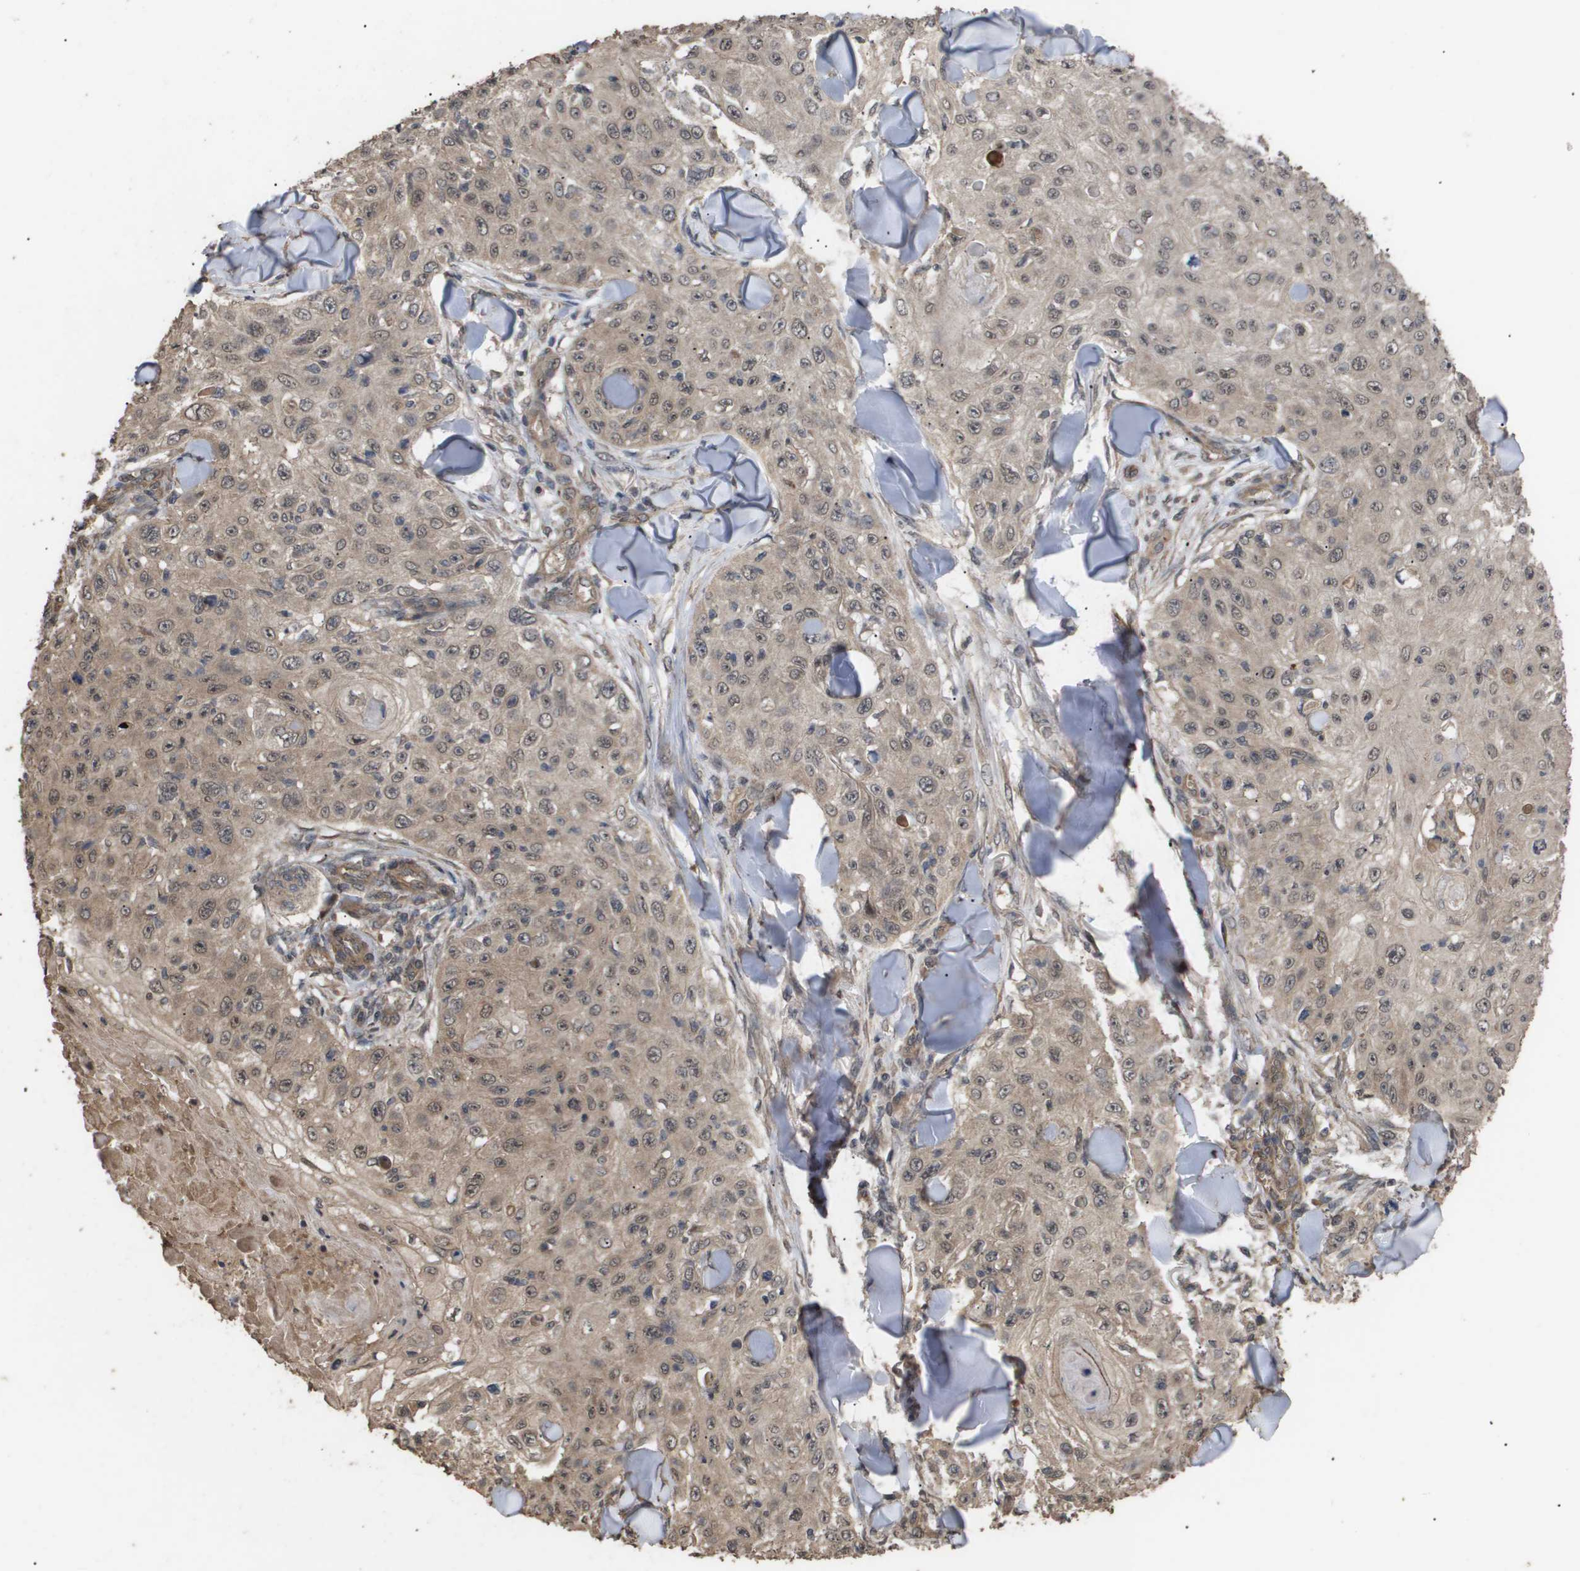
{"staining": {"intensity": "moderate", "quantity": ">75%", "location": "cytoplasmic/membranous"}, "tissue": "skin cancer", "cell_type": "Tumor cells", "image_type": "cancer", "snomed": [{"axis": "morphology", "description": "Squamous cell carcinoma, NOS"}, {"axis": "topography", "description": "Skin"}], "caption": "Human skin squamous cell carcinoma stained with a brown dye demonstrates moderate cytoplasmic/membranous positive positivity in approximately >75% of tumor cells.", "gene": "CUL5", "patient": {"sex": "male", "age": 86}}